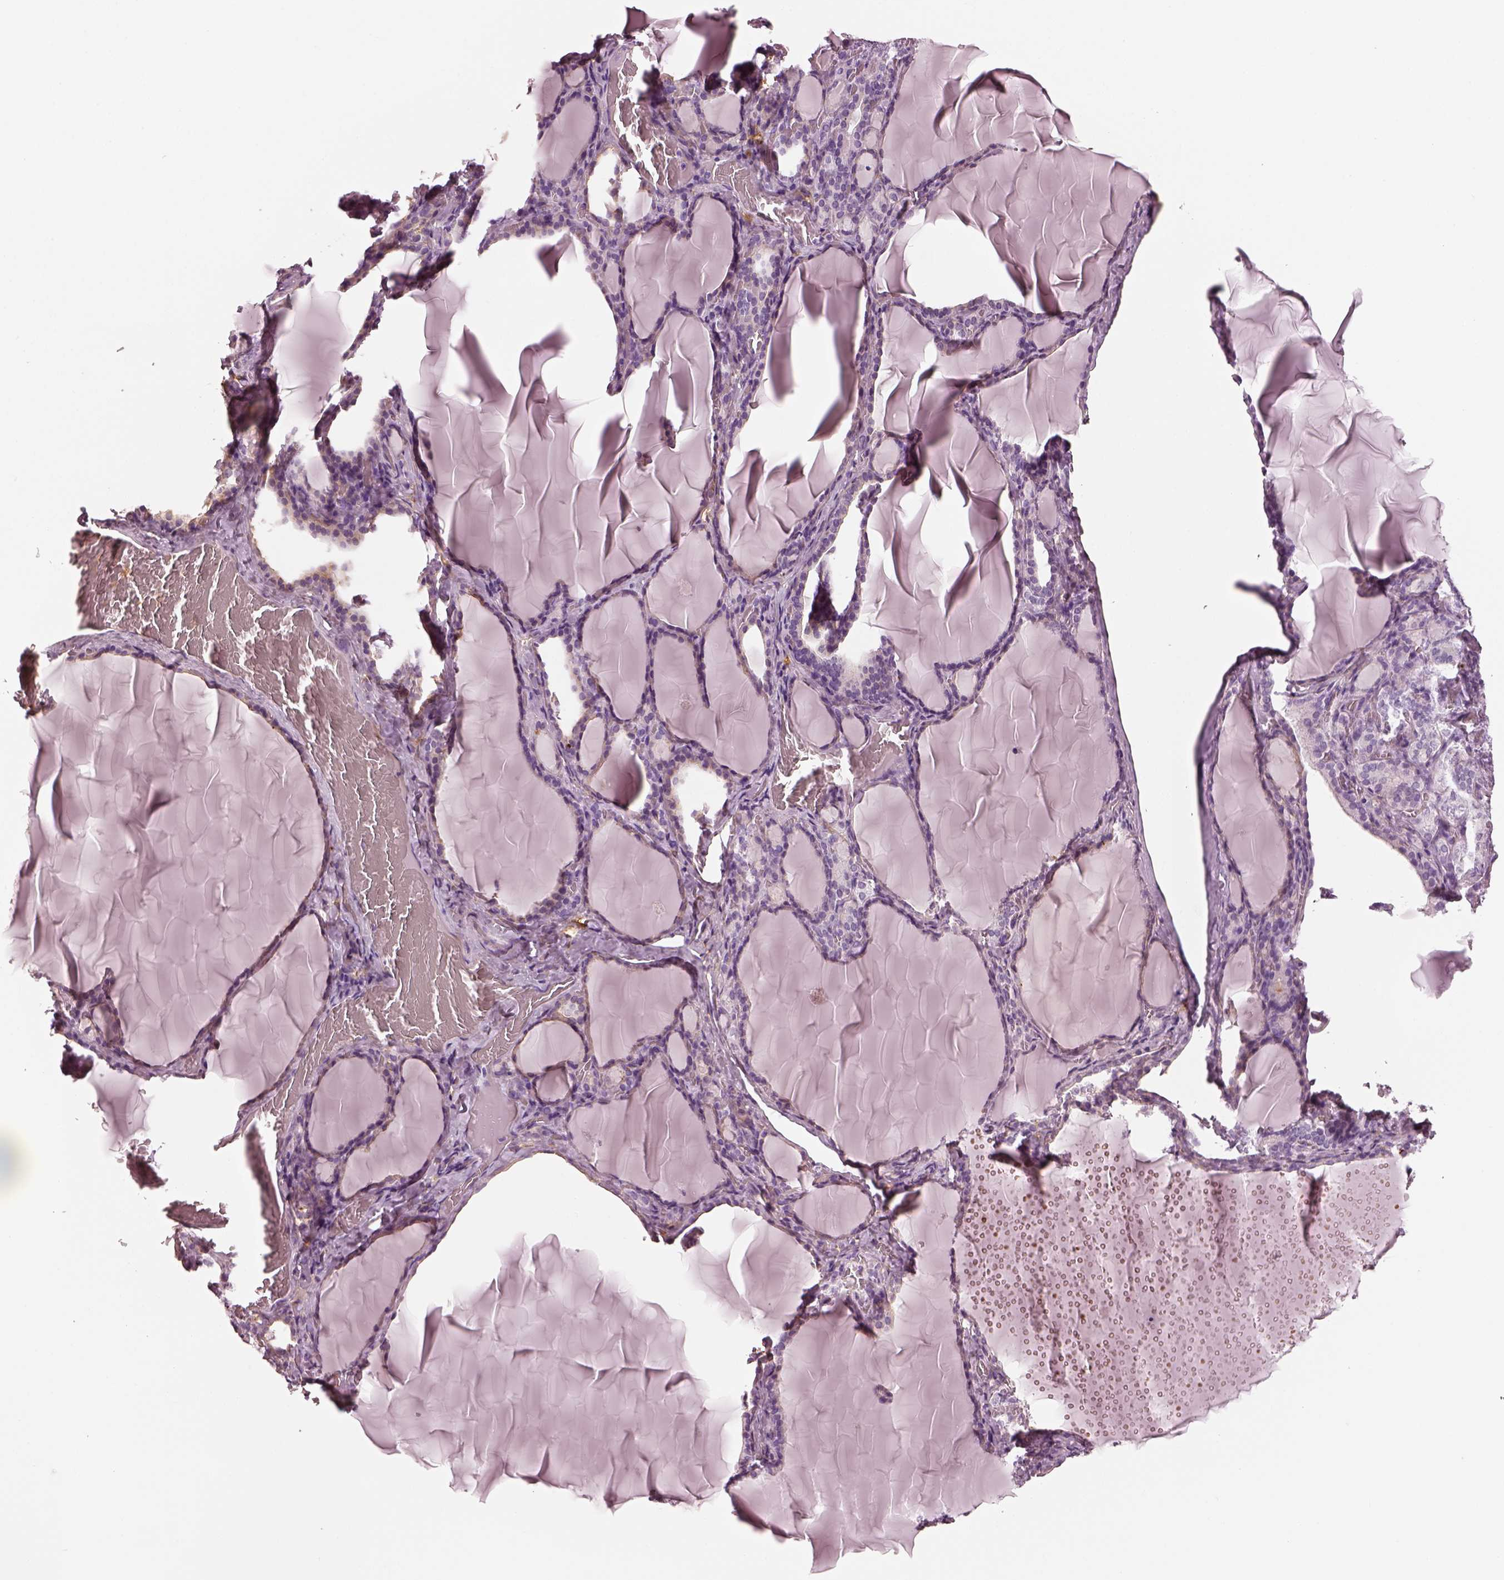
{"staining": {"intensity": "weak", "quantity": "<25%", "location": "cytoplasmic/membranous"}, "tissue": "thyroid gland", "cell_type": "Glandular cells", "image_type": "normal", "snomed": [{"axis": "morphology", "description": "Normal tissue, NOS"}, {"axis": "morphology", "description": "Hyperplasia, NOS"}, {"axis": "topography", "description": "Thyroid gland"}], "caption": "A micrograph of human thyroid gland is negative for staining in glandular cells. The staining was performed using DAB to visualize the protein expression in brown, while the nuclei were stained in blue with hematoxylin (Magnification: 20x).", "gene": "TRIM69", "patient": {"sex": "female", "age": 27}}